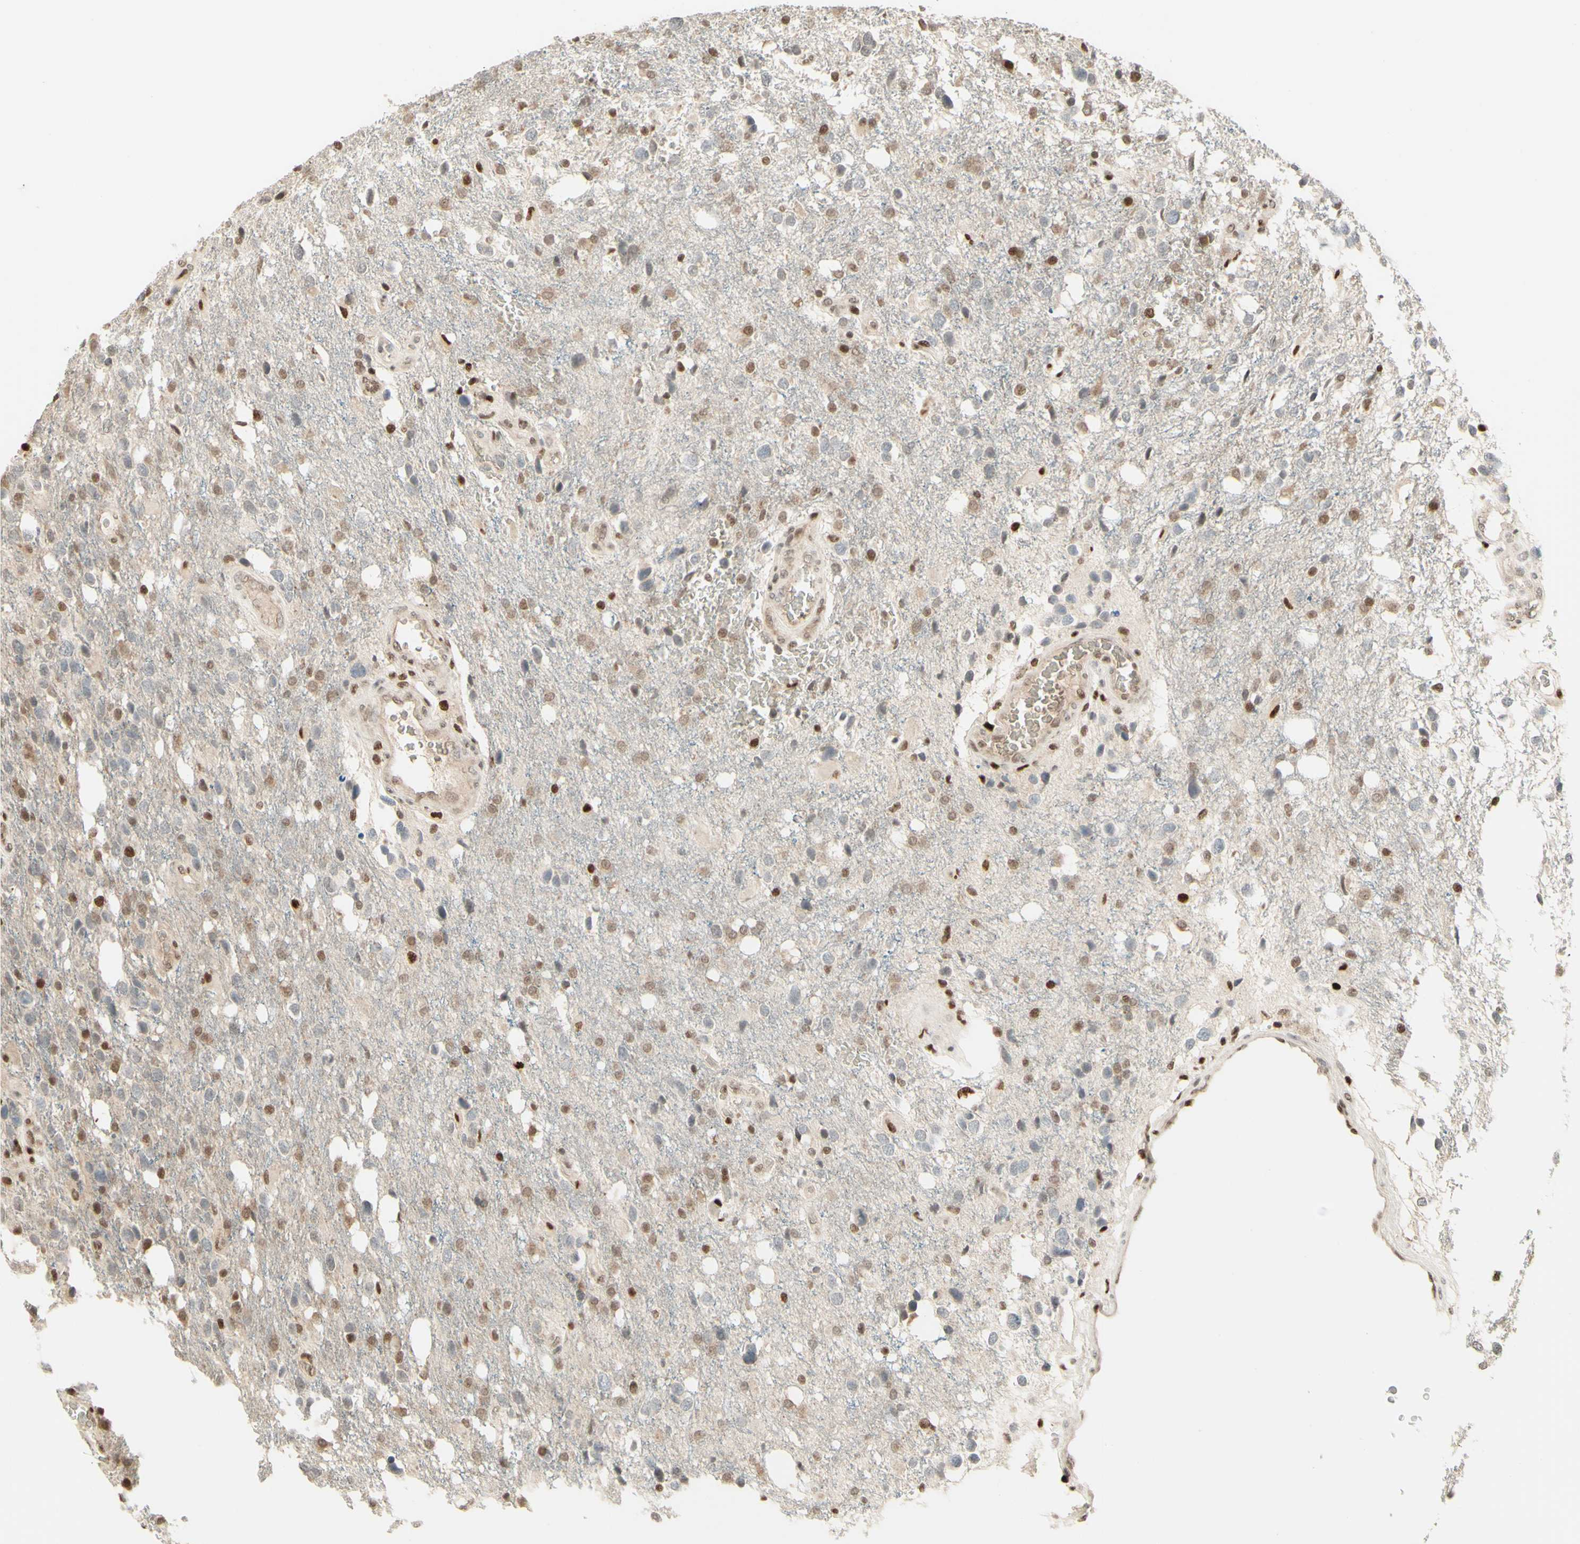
{"staining": {"intensity": "moderate", "quantity": "25%-75%", "location": "nuclear"}, "tissue": "glioma", "cell_type": "Tumor cells", "image_type": "cancer", "snomed": [{"axis": "morphology", "description": "Glioma, malignant, High grade"}, {"axis": "topography", "description": "Brain"}], "caption": "A histopathology image showing moderate nuclear staining in approximately 25%-75% of tumor cells in glioma, as visualized by brown immunohistochemical staining.", "gene": "CDKL5", "patient": {"sex": "female", "age": 58}}